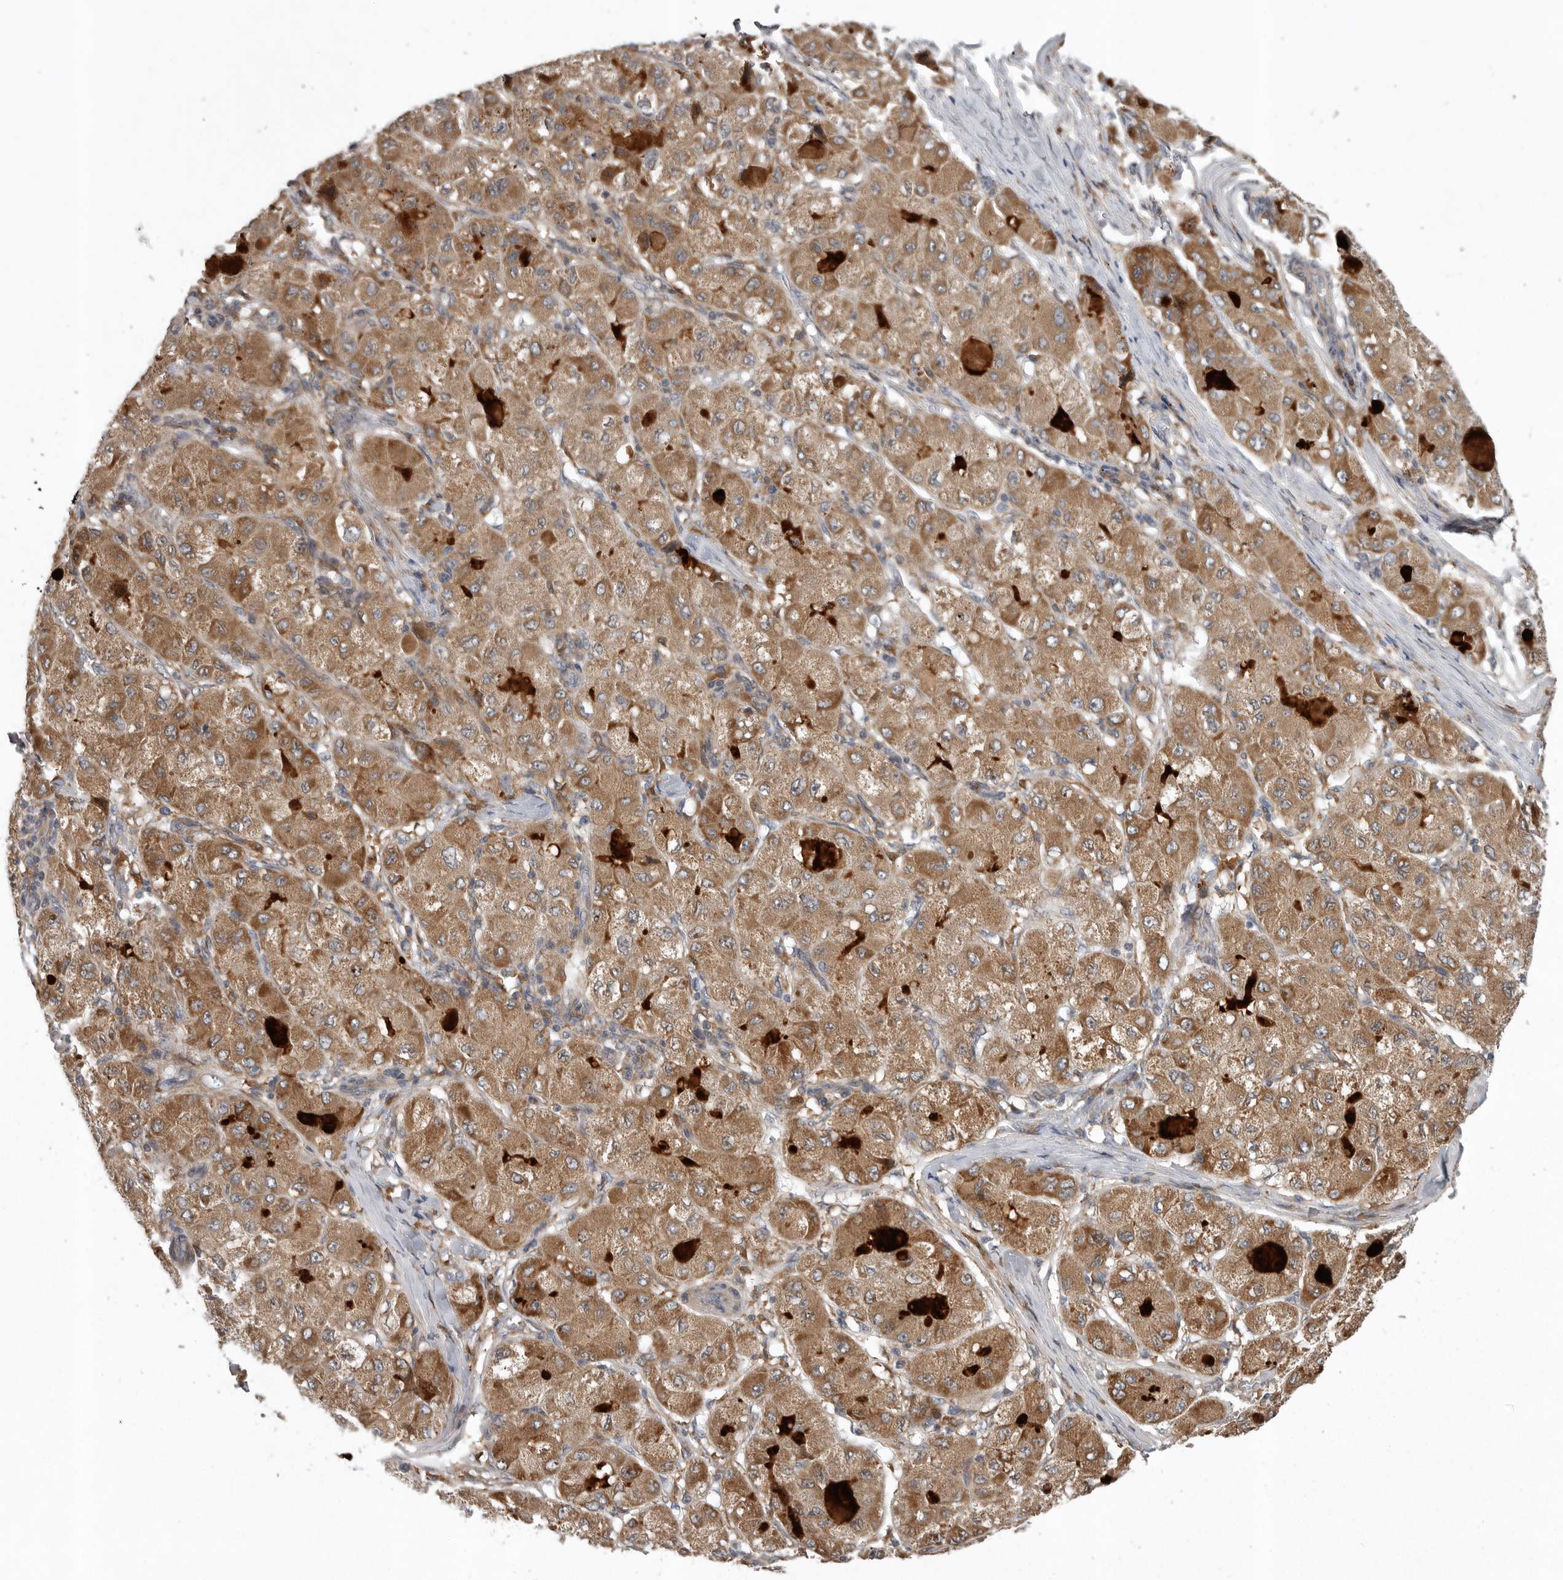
{"staining": {"intensity": "moderate", "quantity": ">75%", "location": "cytoplasmic/membranous"}, "tissue": "liver cancer", "cell_type": "Tumor cells", "image_type": "cancer", "snomed": [{"axis": "morphology", "description": "Carcinoma, Hepatocellular, NOS"}, {"axis": "topography", "description": "Liver"}], "caption": "Human hepatocellular carcinoma (liver) stained for a protein (brown) displays moderate cytoplasmic/membranous positive positivity in about >75% of tumor cells.", "gene": "GPR31", "patient": {"sex": "male", "age": 80}}